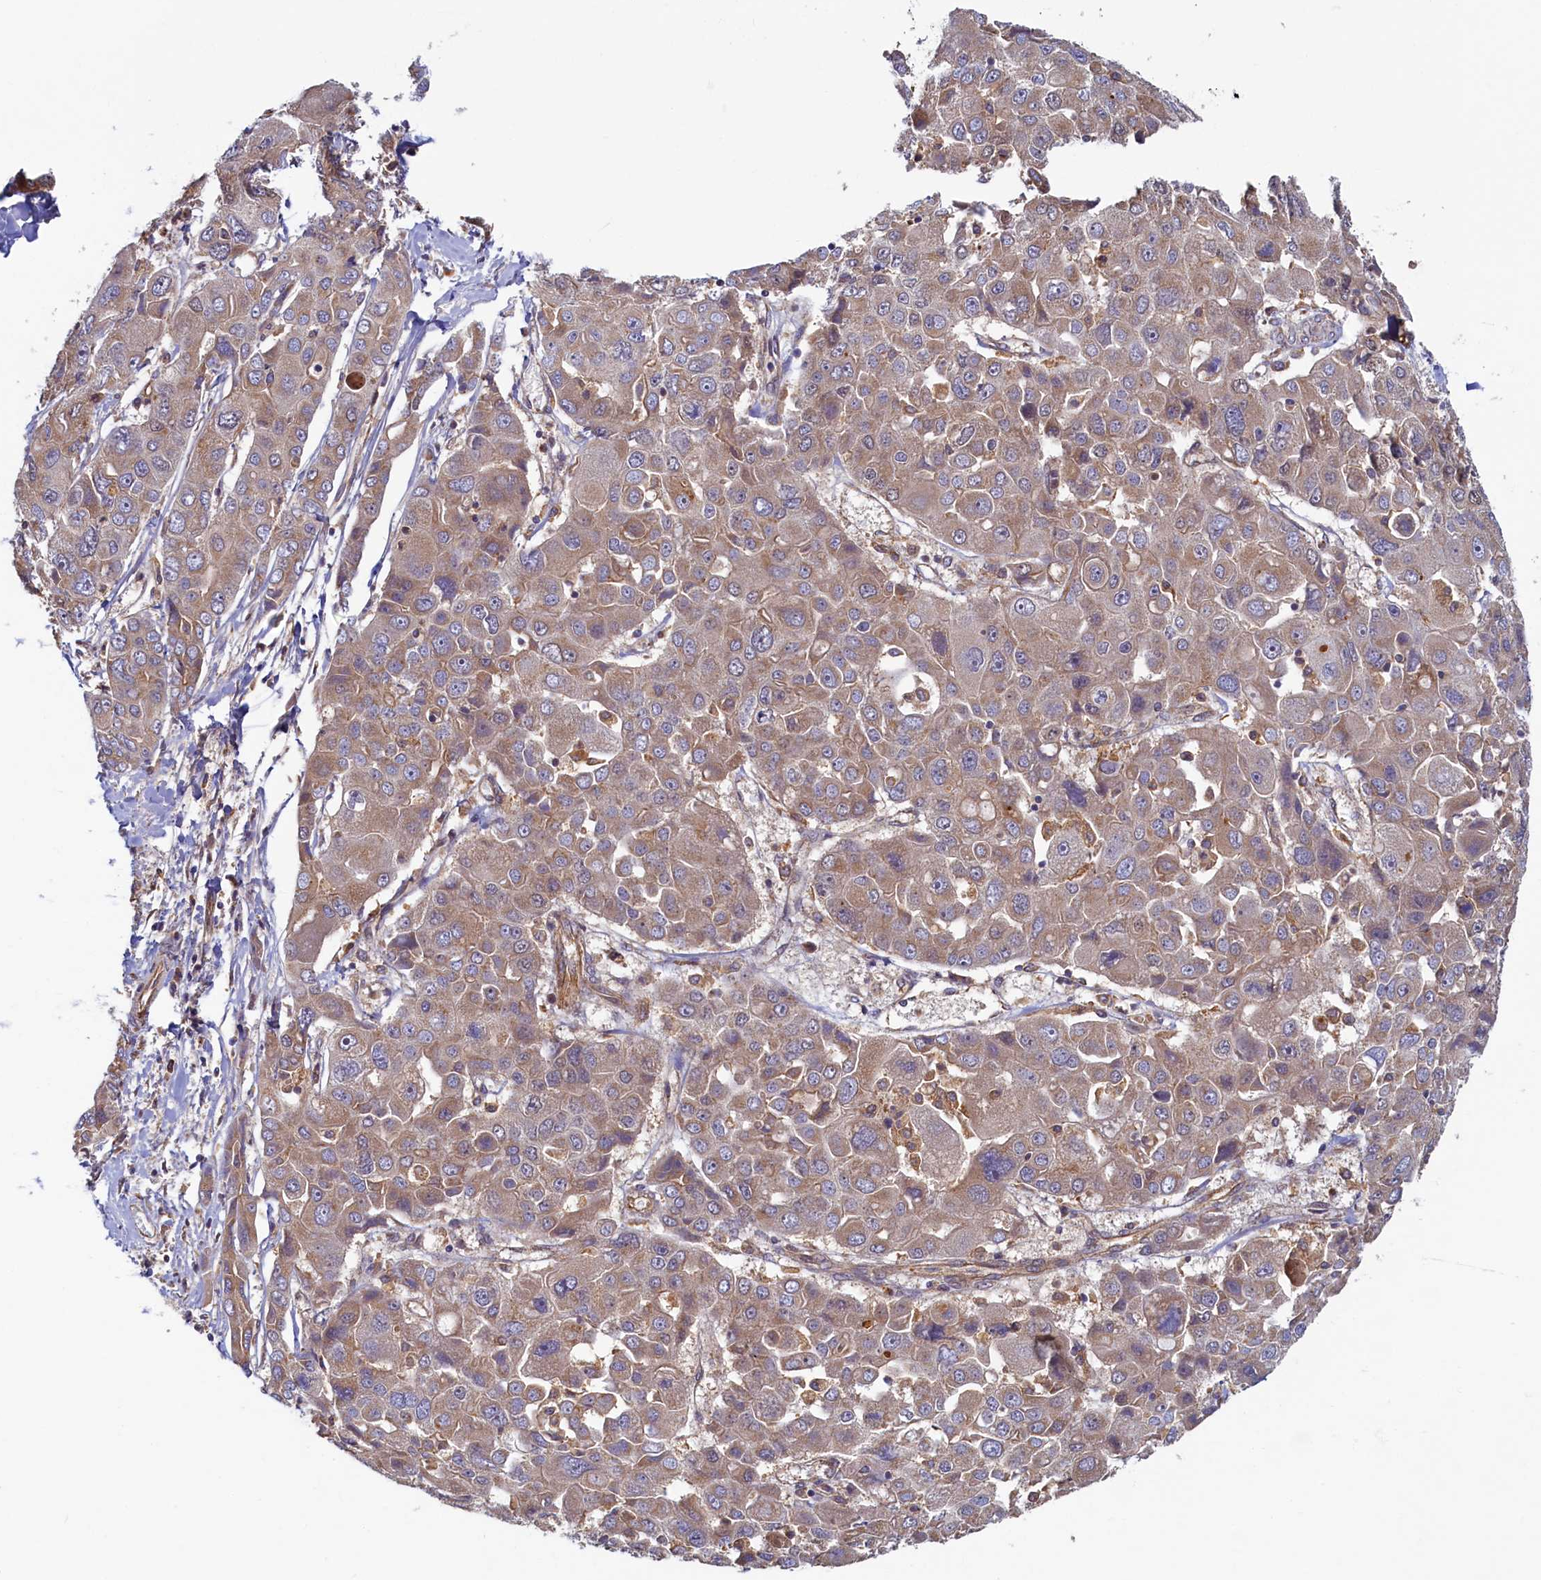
{"staining": {"intensity": "weak", "quantity": "25%-75%", "location": "cytoplasmic/membranous"}, "tissue": "liver cancer", "cell_type": "Tumor cells", "image_type": "cancer", "snomed": [{"axis": "morphology", "description": "Cholangiocarcinoma"}, {"axis": "topography", "description": "Liver"}], "caption": "Immunohistochemistry (IHC) histopathology image of liver cancer stained for a protein (brown), which exhibits low levels of weak cytoplasmic/membranous expression in about 25%-75% of tumor cells.", "gene": "STX12", "patient": {"sex": "male", "age": 67}}